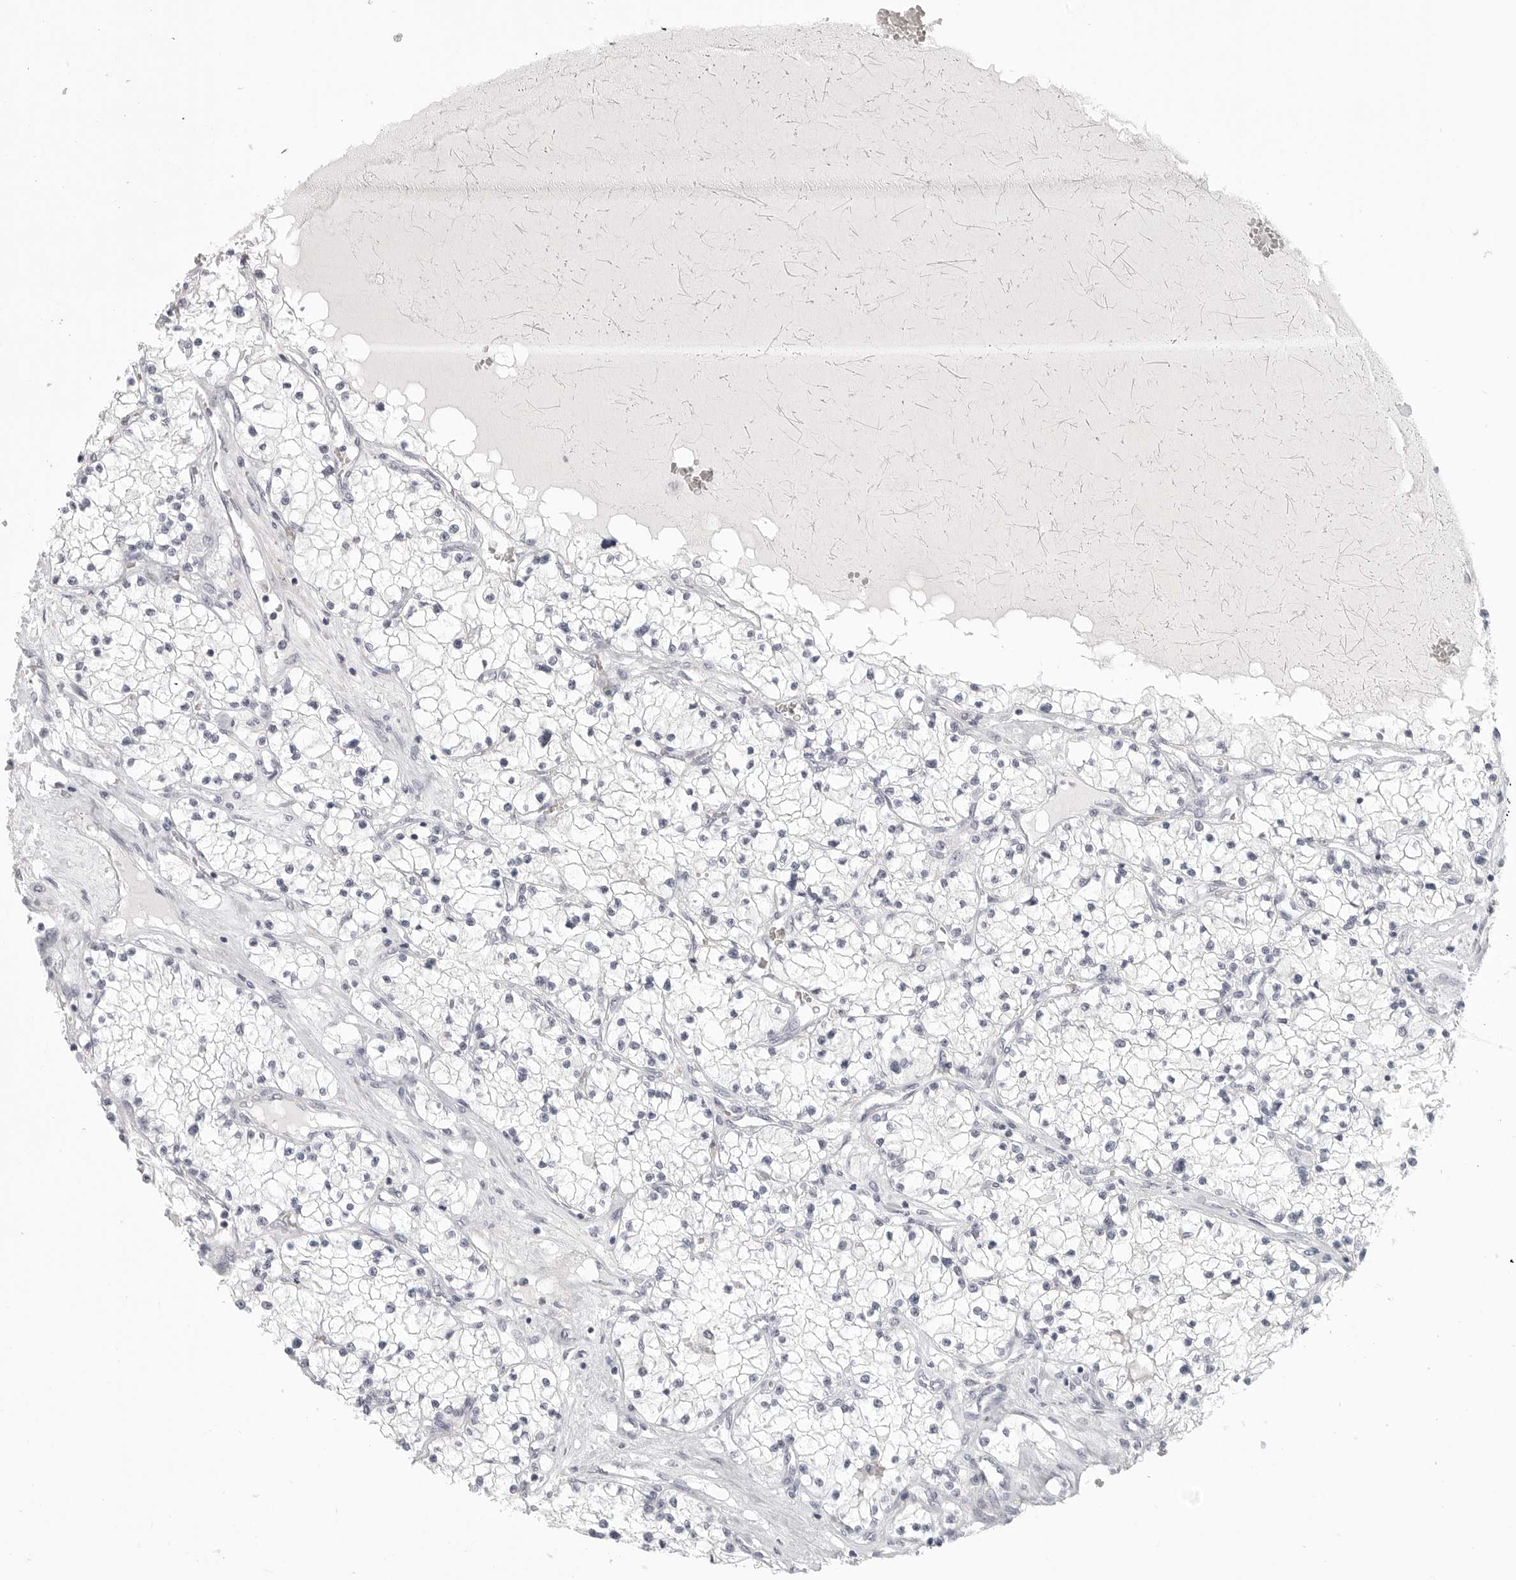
{"staining": {"intensity": "negative", "quantity": "none", "location": "none"}, "tissue": "renal cancer", "cell_type": "Tumor cells", "image_type": "cancer", "snomed": [{"axis": "morphology", "description": "Normal tissue, NOS"}, {"axis": "morphology", "description": "Adenocarcinoma, NOS"}, {"axis": "topography", "description": "Kidney"}], "caption": "Immunohistochemistry of human renal cancer reveals no staining in tumor cells. (Brightfield microscopy of DAB (3,3'-diaminobenzidine) immunohistochemistry (IHC) at high magnification).", "gene": "HMGCS2", "patient": {"sex": "male", "age": 68}}